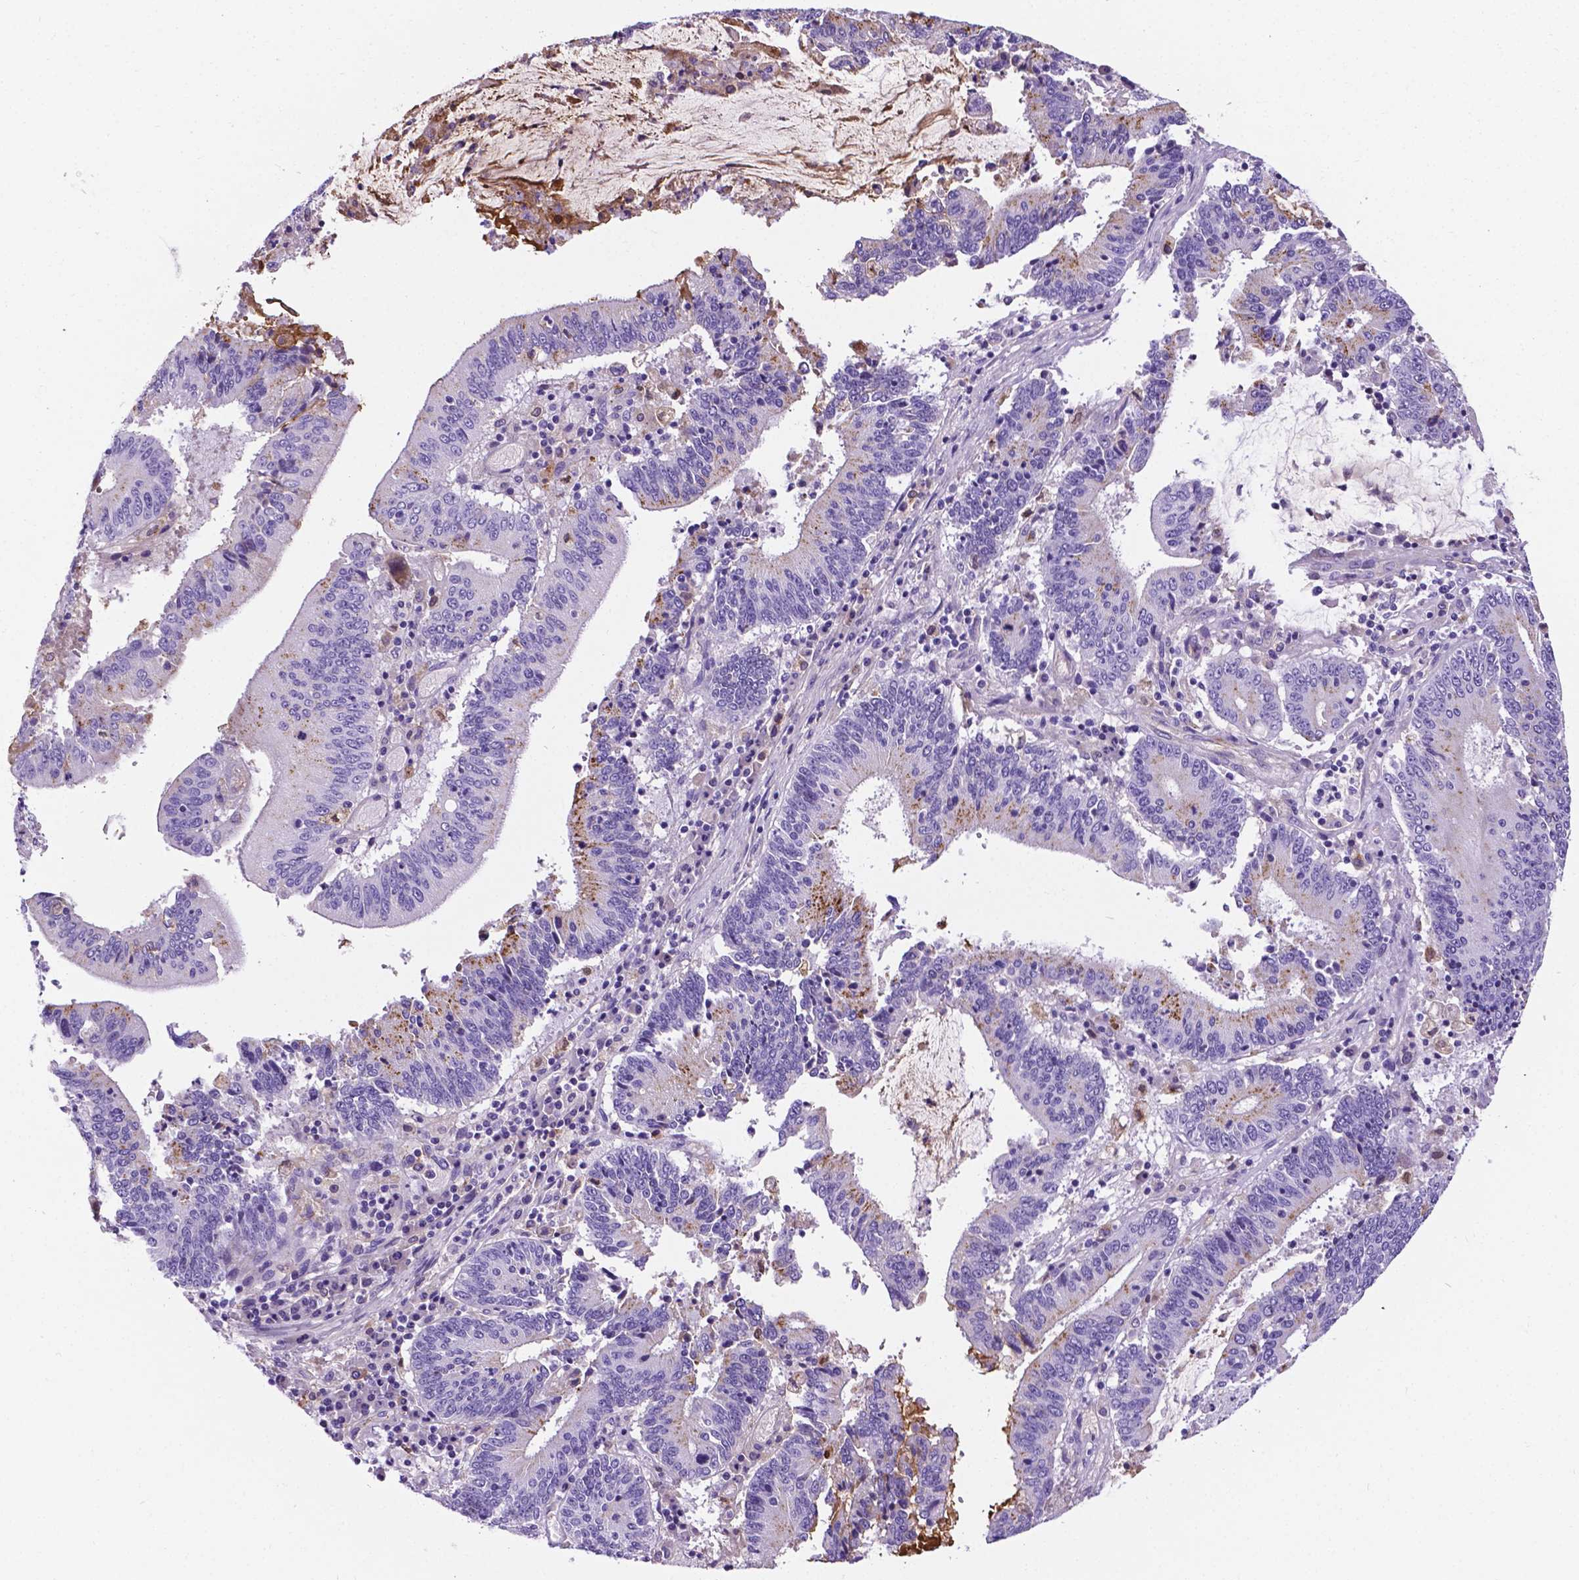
{"staining": {"intensity": "moderate", "quantity": "<25%", "location": "cytoplasmic/membranous"}, "tissue": "stomach cancer", "cell_type": "Tumor cells", "image_type": "cancer", "snomed": [{"axis": "morphology", "description": "Adenocarcinoma, NOS"}, {"axis": "topography", "description": "Stomach, upper"}], "caption": "Immunohistochemistry (IHC) of adenocarcinoma (stomach) reveals low levels of moderate cytoplasmic/membranous staining in approximately <25% of tumor cells.", "gene": "APOE", "patient": {"sex": "male", "age": 68}}